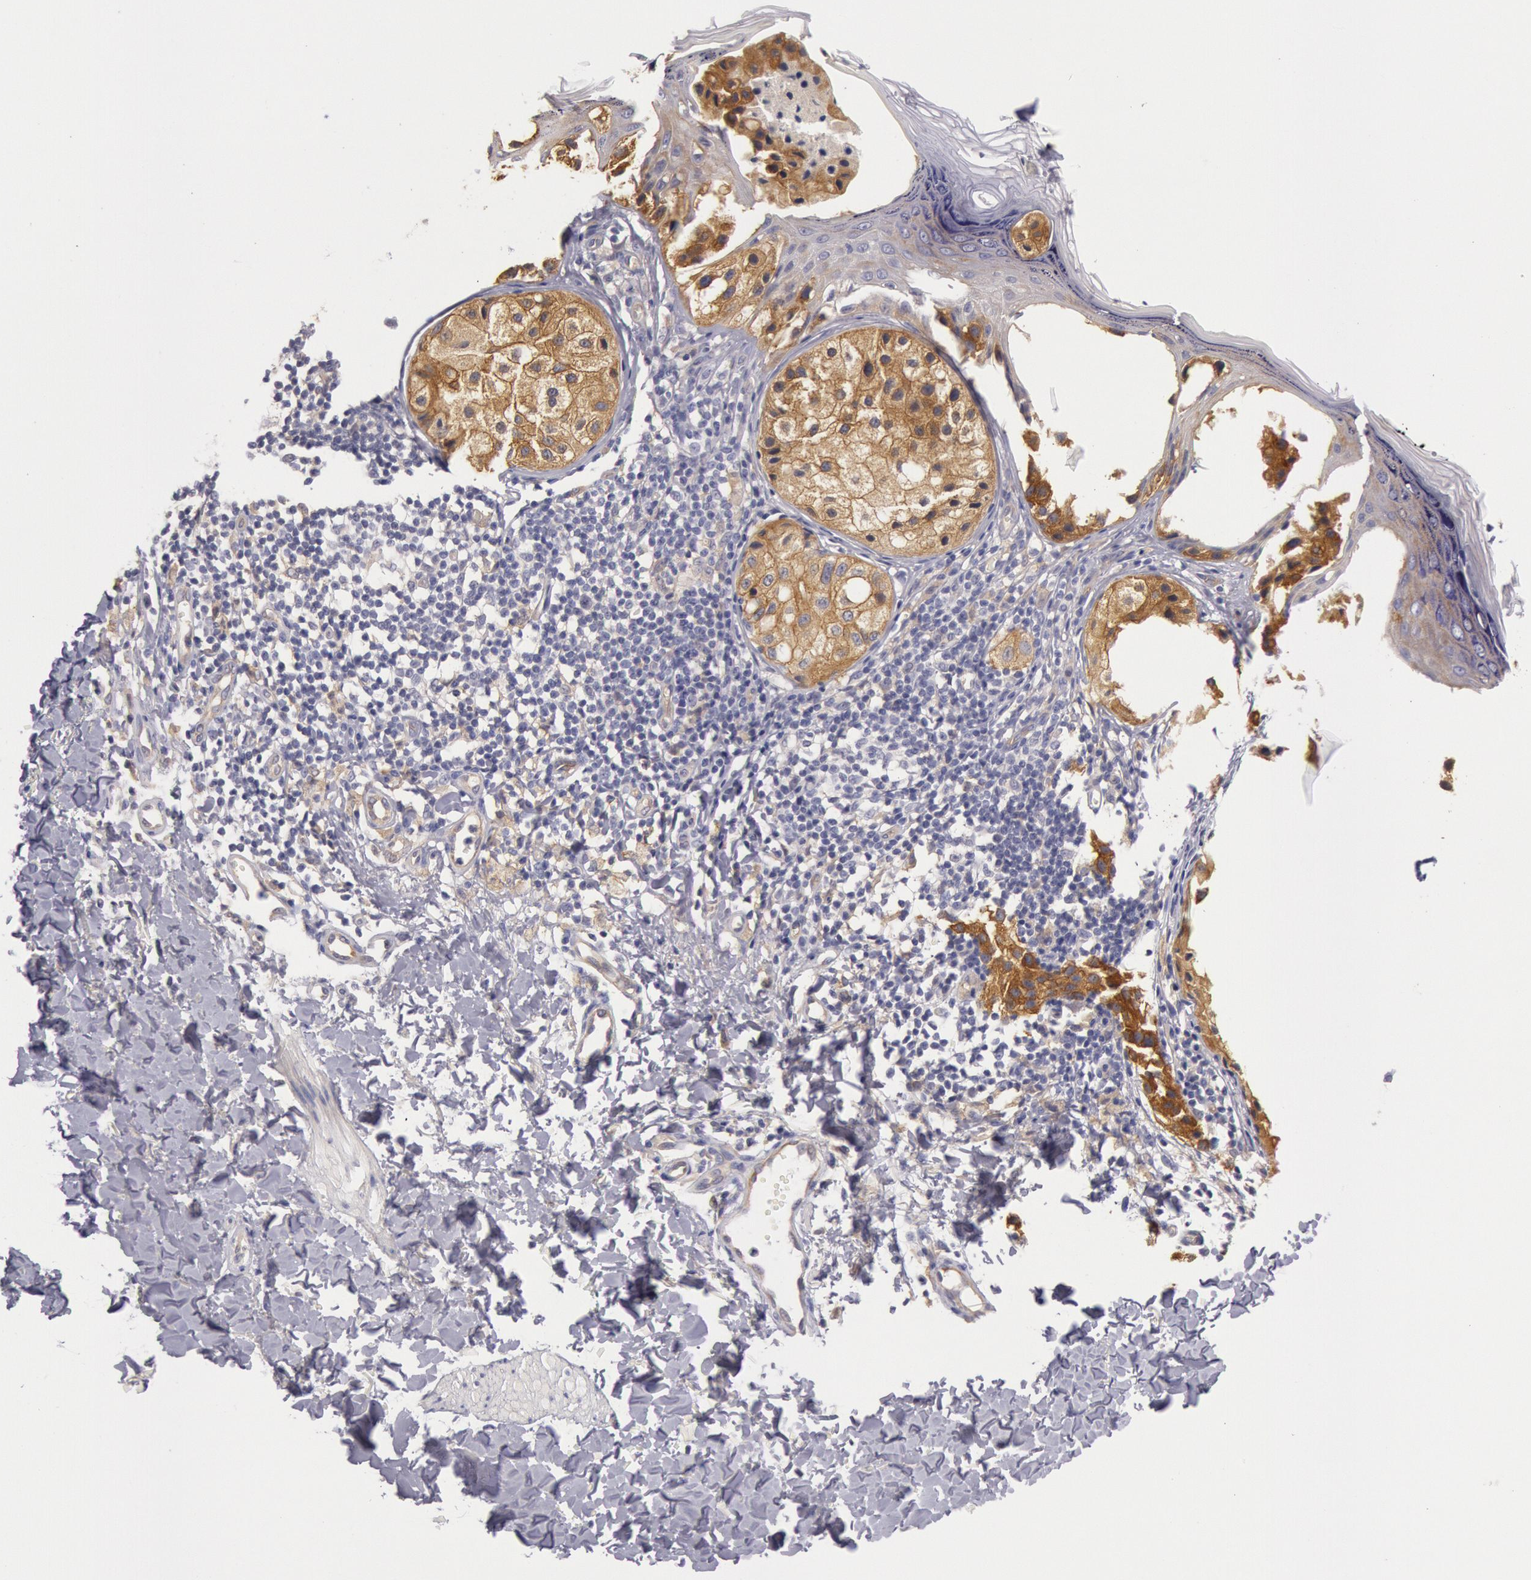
{"staining": {"intensity": "moderate", "quantity": ">75%", "location": "cytoplasmic/membranous"}, "tissue": "melanoma", "cell_type": "Tumor cells", "image_type": "cancer", "snomed": [{"axis": "morphology", "description": "Malignant melanoma, NOS"}, {"axis": "topography", "description": "Skin"}], "caption": "Tumor cells demonstrate medium levels of moderate cytoplasmic/membranous staining in about >75% of cells in melanoma.", "gene": "MYO5A", "patient": {"sex": "male", "age": 23}}